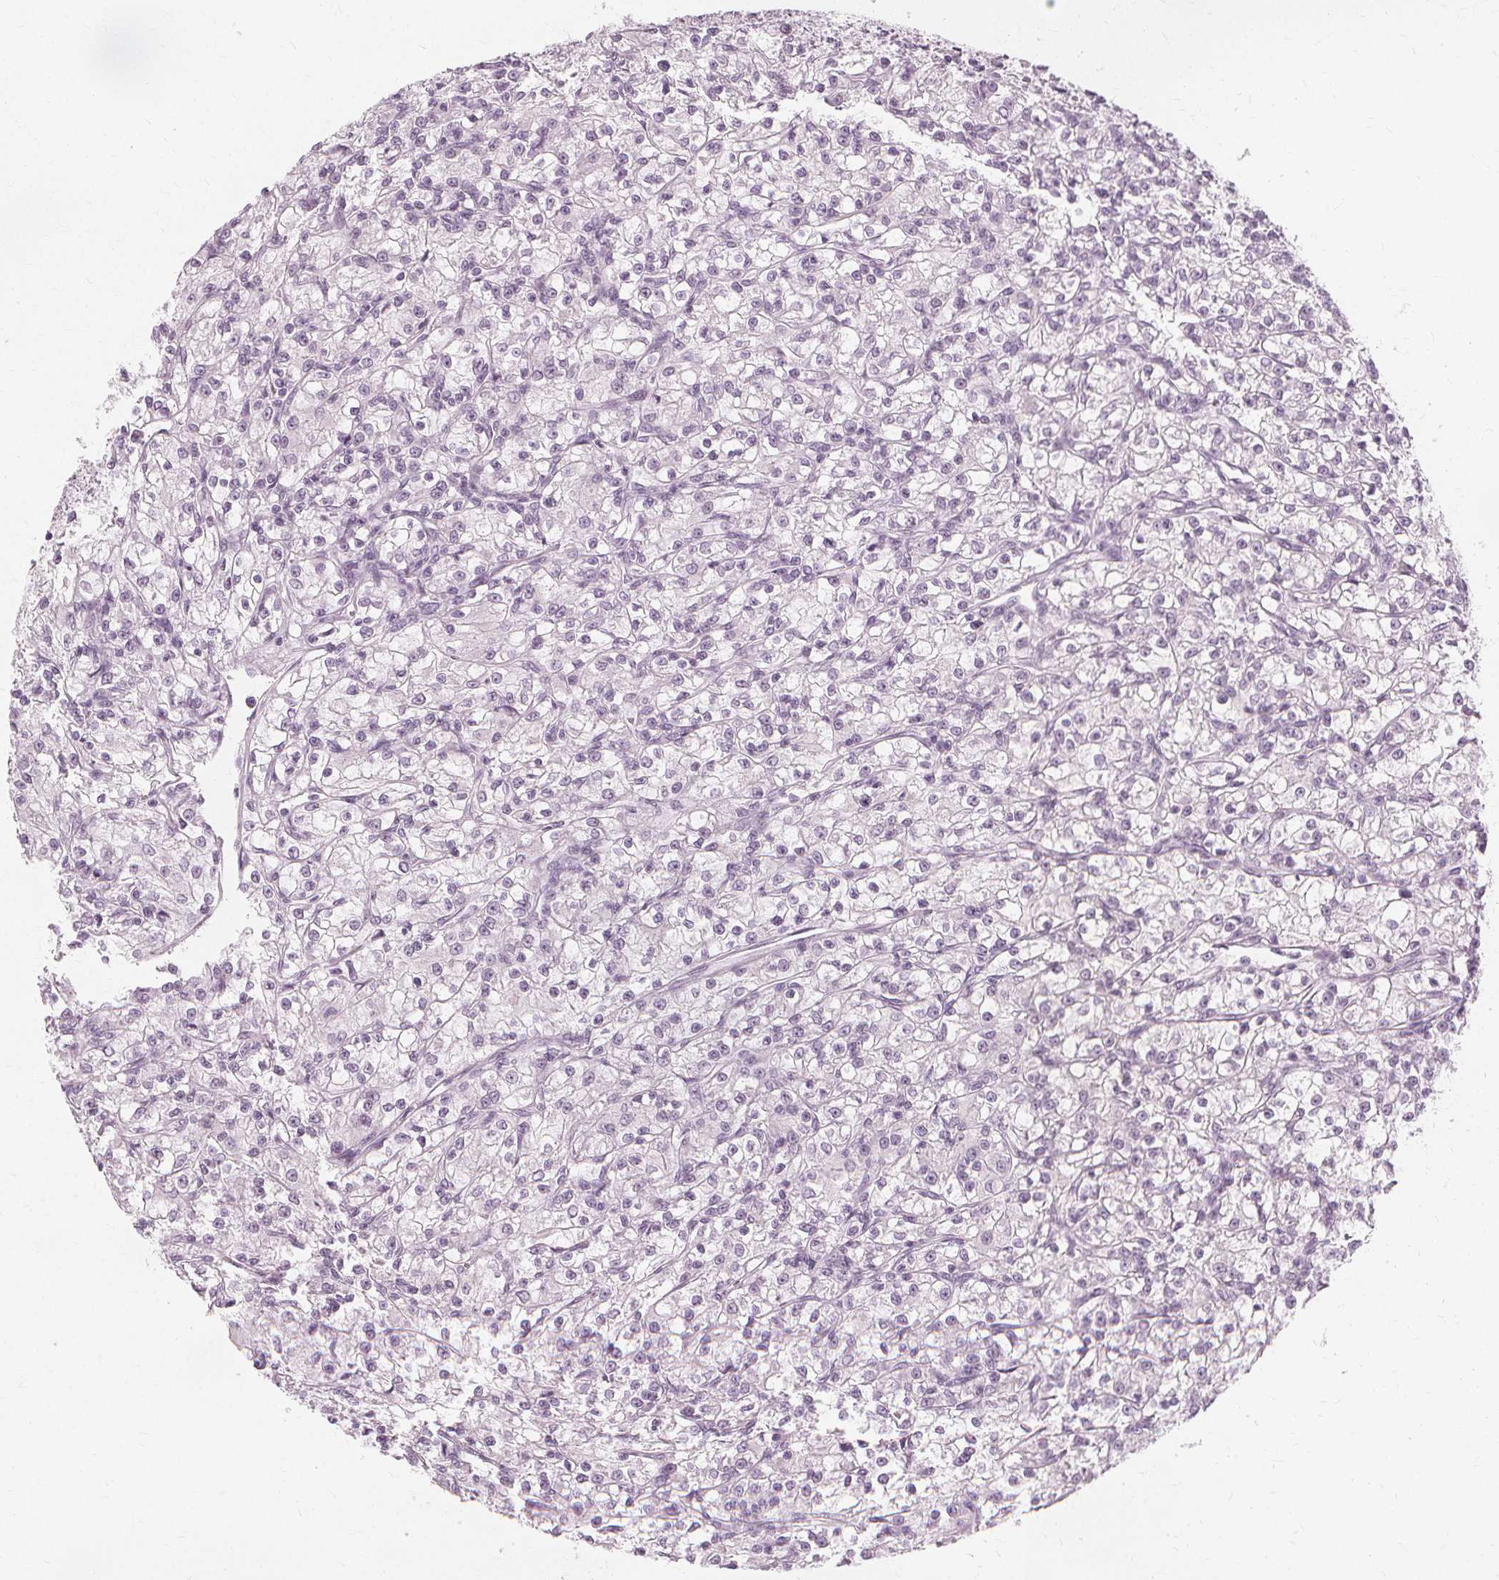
{"staining": {"intensity": "negative", "quantity": "none", "location": "none"}, "tissue": "renal cancer", "cell_type": "Tumor cells", "image_type": "cancer", "snomed": [{"axis": "morphology", "description": "Adenocarcinoma, NOS"}, {"axis": "topography", "description": "Kidney"}], "caption": "An IHC histopathology image of renal adenocarcinoma is shown. There is no staining in tumor cells of renal adenocarcinoma.", "gene": "NXPE1", "patient": {"sex": "female", "age": 59}}